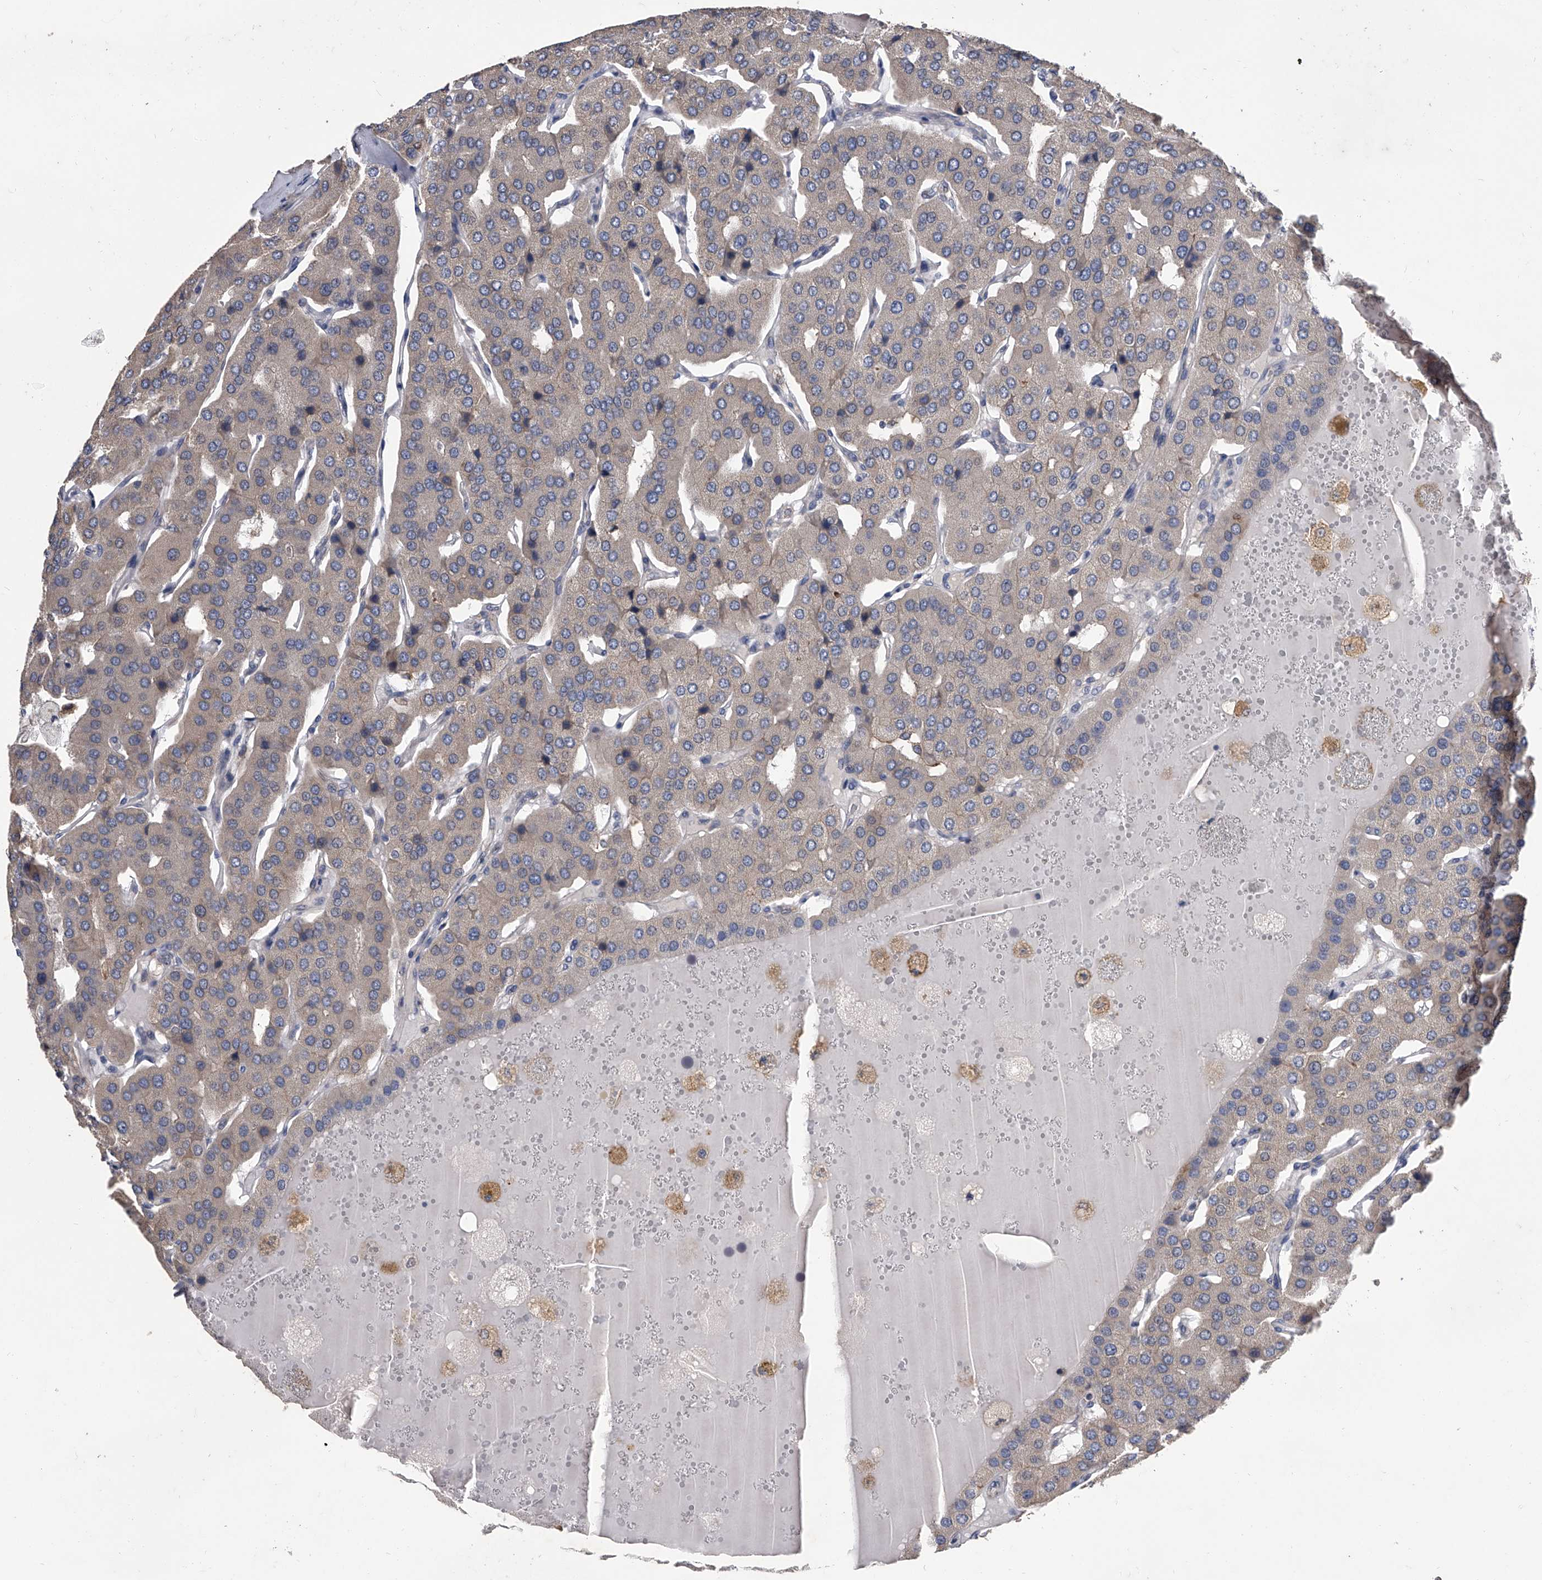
{"staining": {"intensity": "negative", "quantity": "none", "location": "none"}, "tissue": "parathyroid gland", "cell_type": "Glandular cells", "image_type": "normal", "snomed": [{"axis": "morphology", "description": "Normal tissue, NOS"}, {"axis": "morphology", "description": "Adenoma, NOS"}, {"axis": "topography", "description": "Parathyroid gland"}], "caption": "DAB (3,3'-diaminobenzidine) immunohistochemical staining of normal parathyroid gland reveals no significant positivity in glandular cells. (Brightfield microscopy of DAB immunohistochemistry (IHC) at high magnification).", "gene": "MAP4K3", "patient": {"sex": "female", "age": 86}}